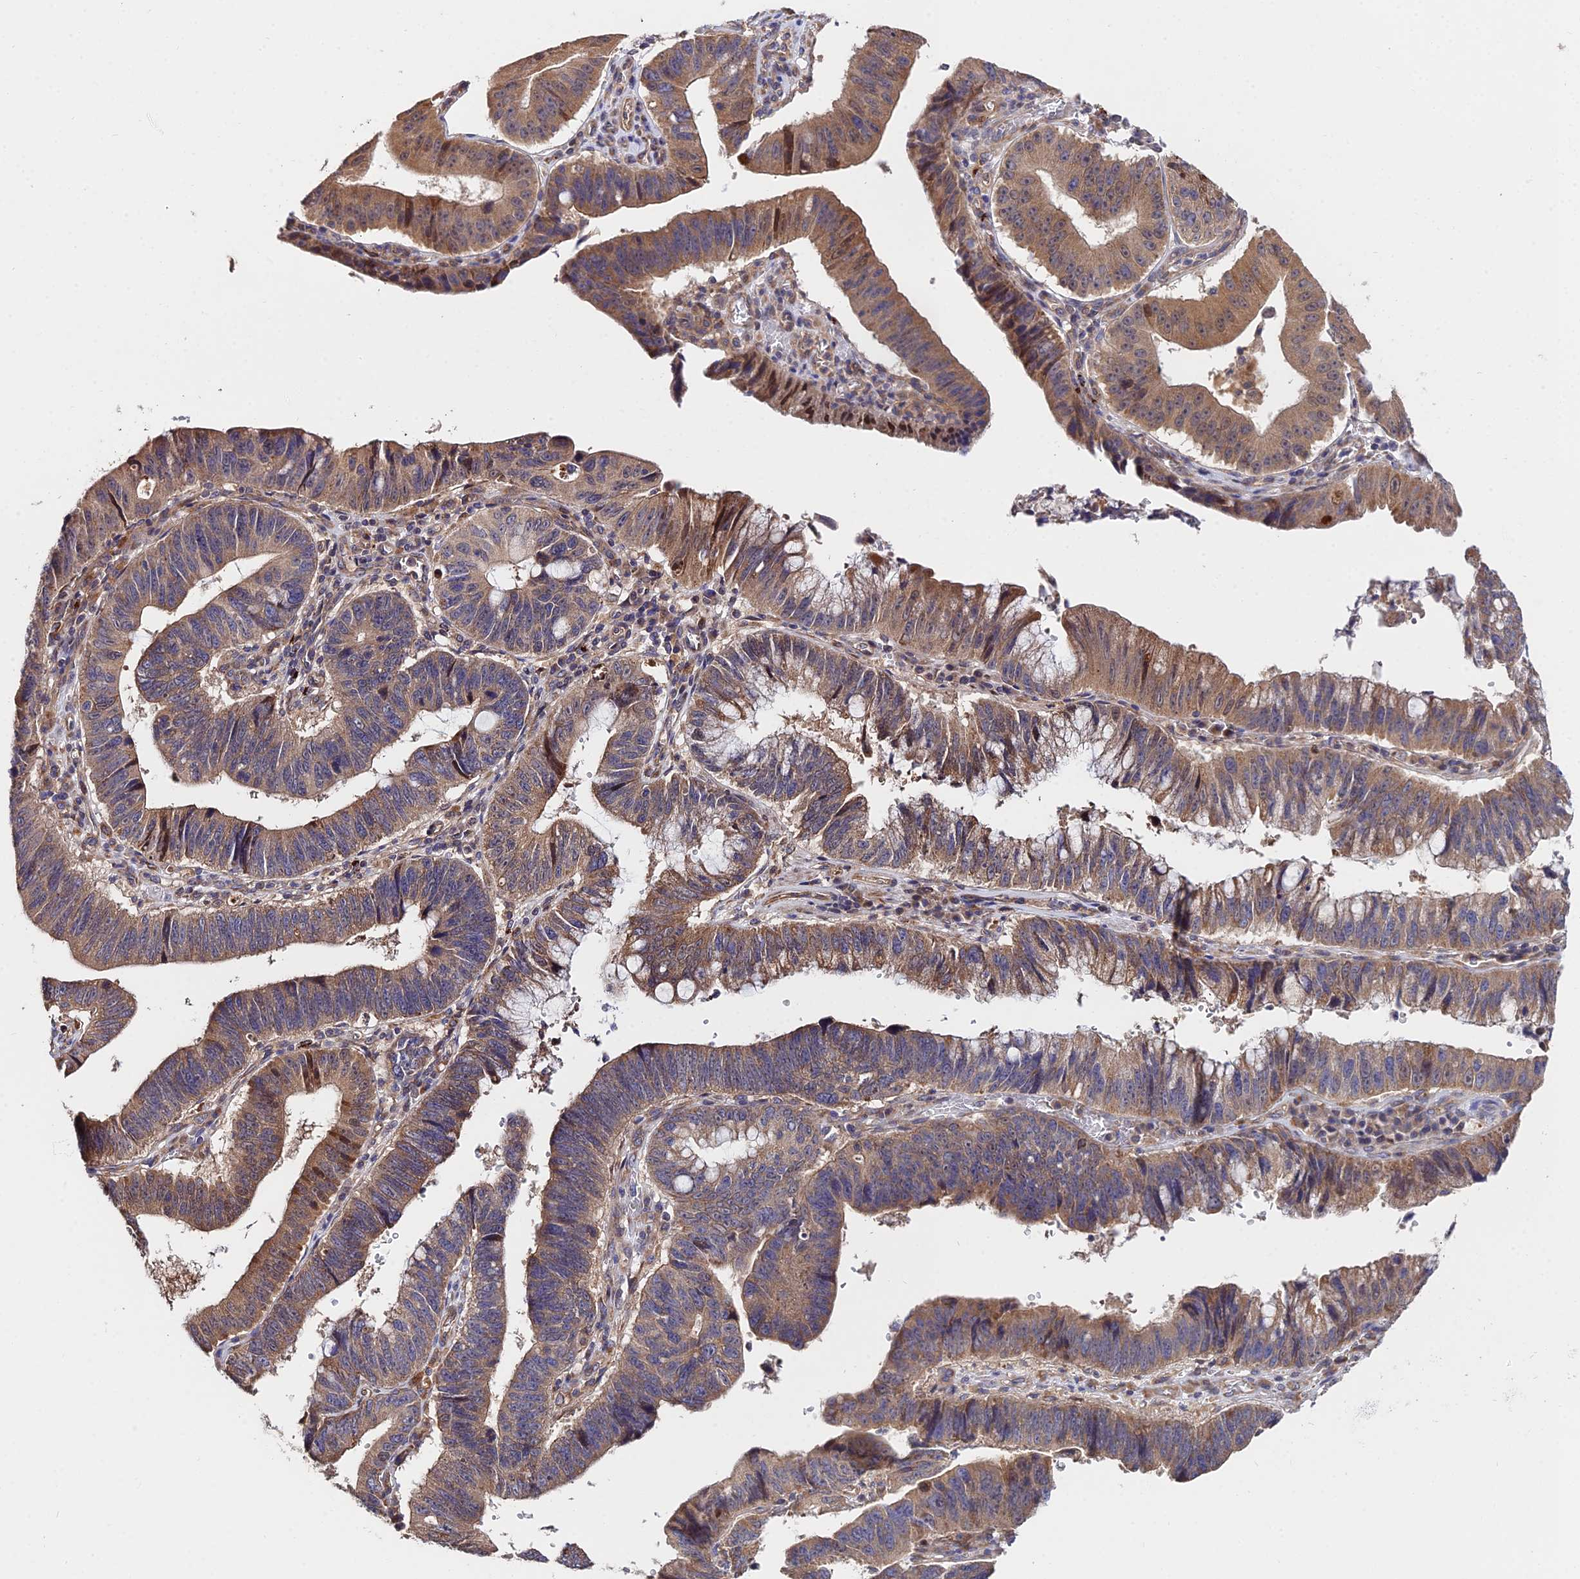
{"staining": {"intensity": "moderate", "quantity": ">75%", "location": "cytoplasmic/membranous"}, "tissue": "stomach cancer", "cell_type": "Tumor cells", "image_type": "cancer", "snomed": [{"axis": "morphology", "description": "Adenocarcinoma, NOS"}, {"axis": "topography", "description": "Stomach"}], "caption": "Immunohistochemical staining of human stomach cancer (adenocarcinoma) displays moderate cytoplasmic/membranous protein expression in approximately >75% of tumor cells. The protein of interest is shown in brown color, while the nuclei are stained blue.", "gene": "CDC37L1", "patient": {"sex": "male", "age": 59}}